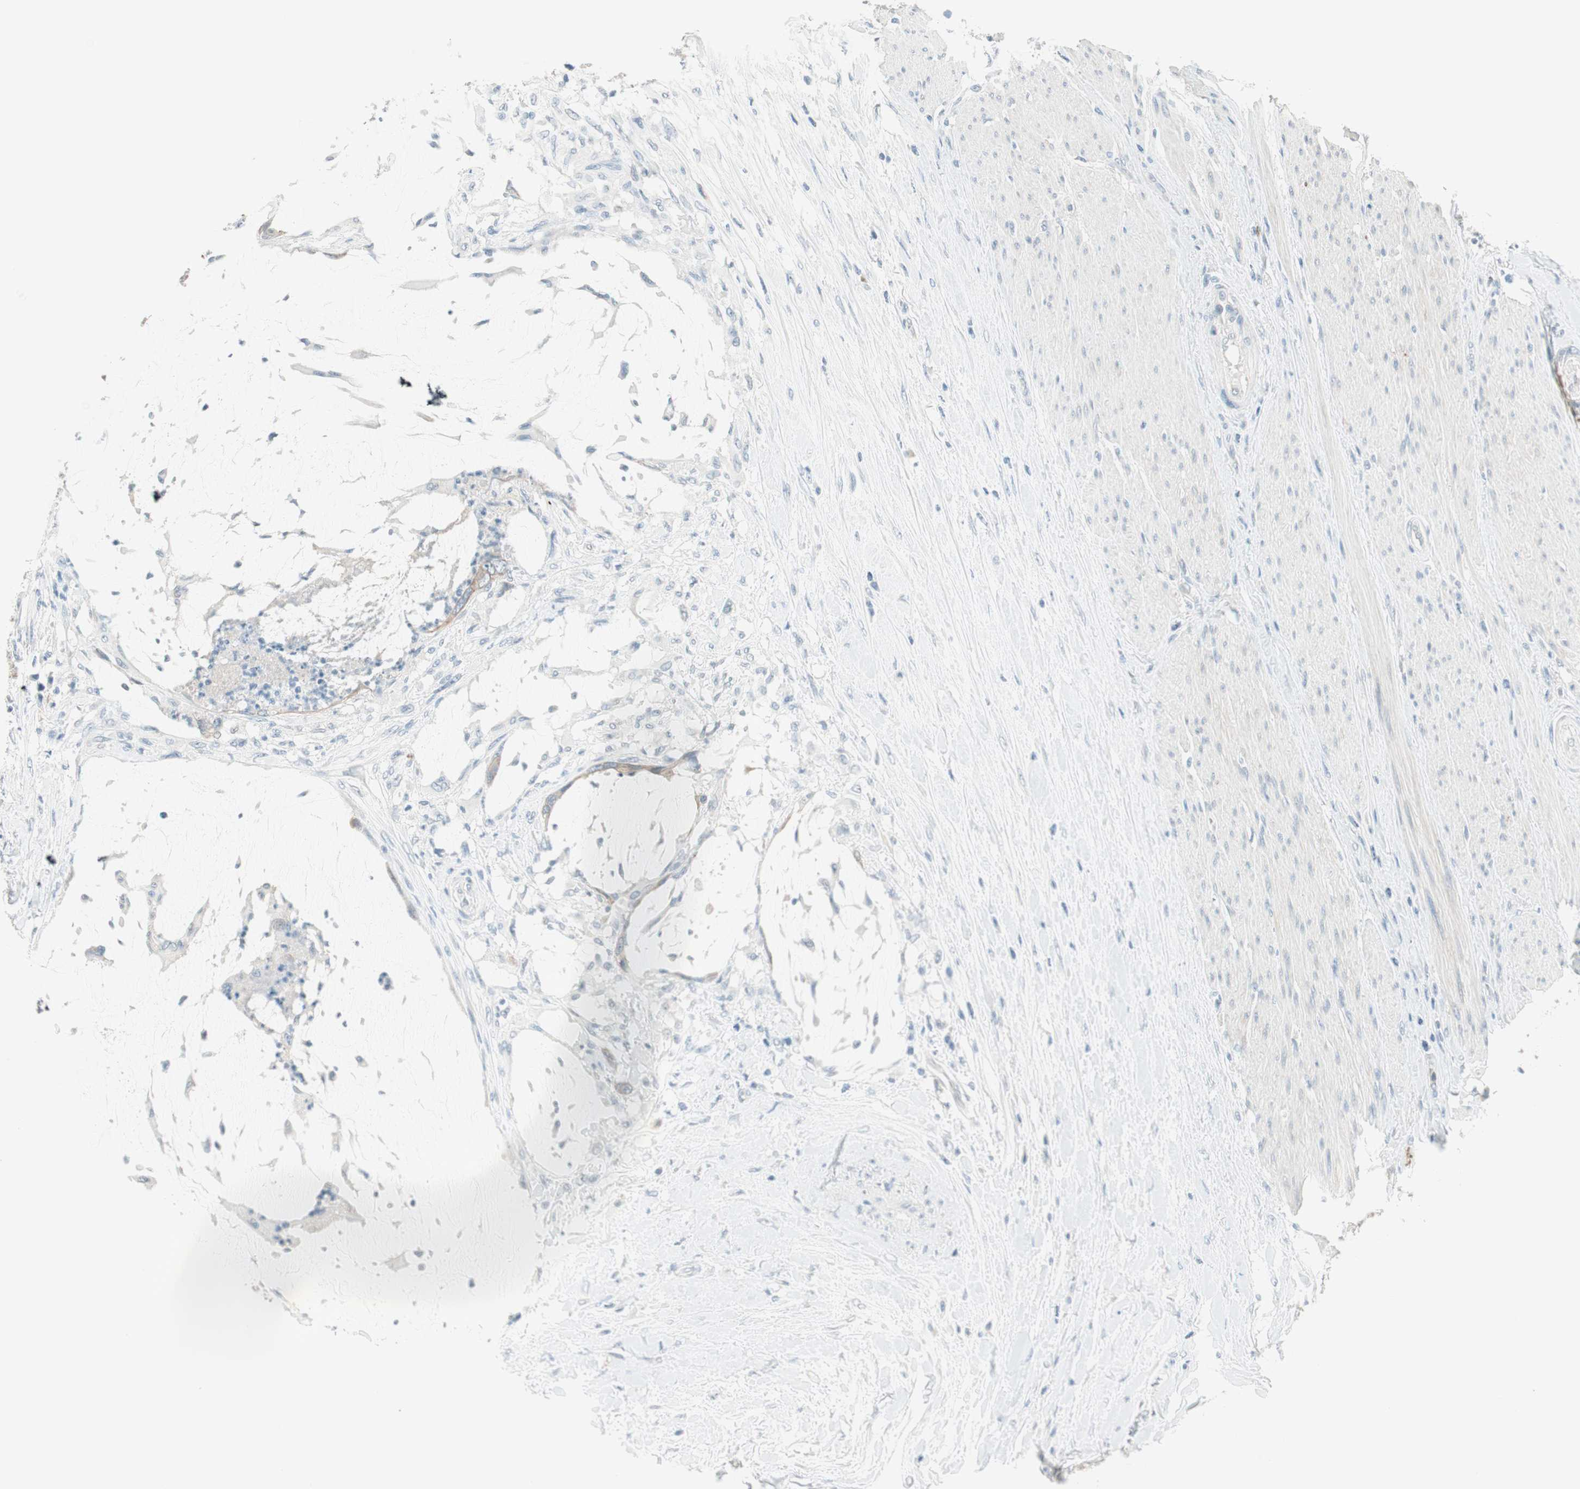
{"staining": {"intensity": "weak", "quantity": ">75%", "location": "cytoplasmic/membranous"}, "tissue": "colorectal cancer", "cell_type": "Tumor cells", "image_type": "cancer", "snomed": [{"axis": "morphology", "description": "Adenocarcinoma, NOS"}, {"axis": "topography", "description": "Rectum"}], "caption": "High-power microscopy captured an IHC histopathology image of colorectal cancer (adenocarcinoma), revealing weak cytoplasmic/membranous expression in about >75% of tumor cells. The staining was performed using DAB (3,3'-diaminobenzidine), with brown indicating positive protein expression. Nuclei are stained blue with hematoxylin.", "gene": "GNAO1", "patient": {"sex": "female", "age": 77}}